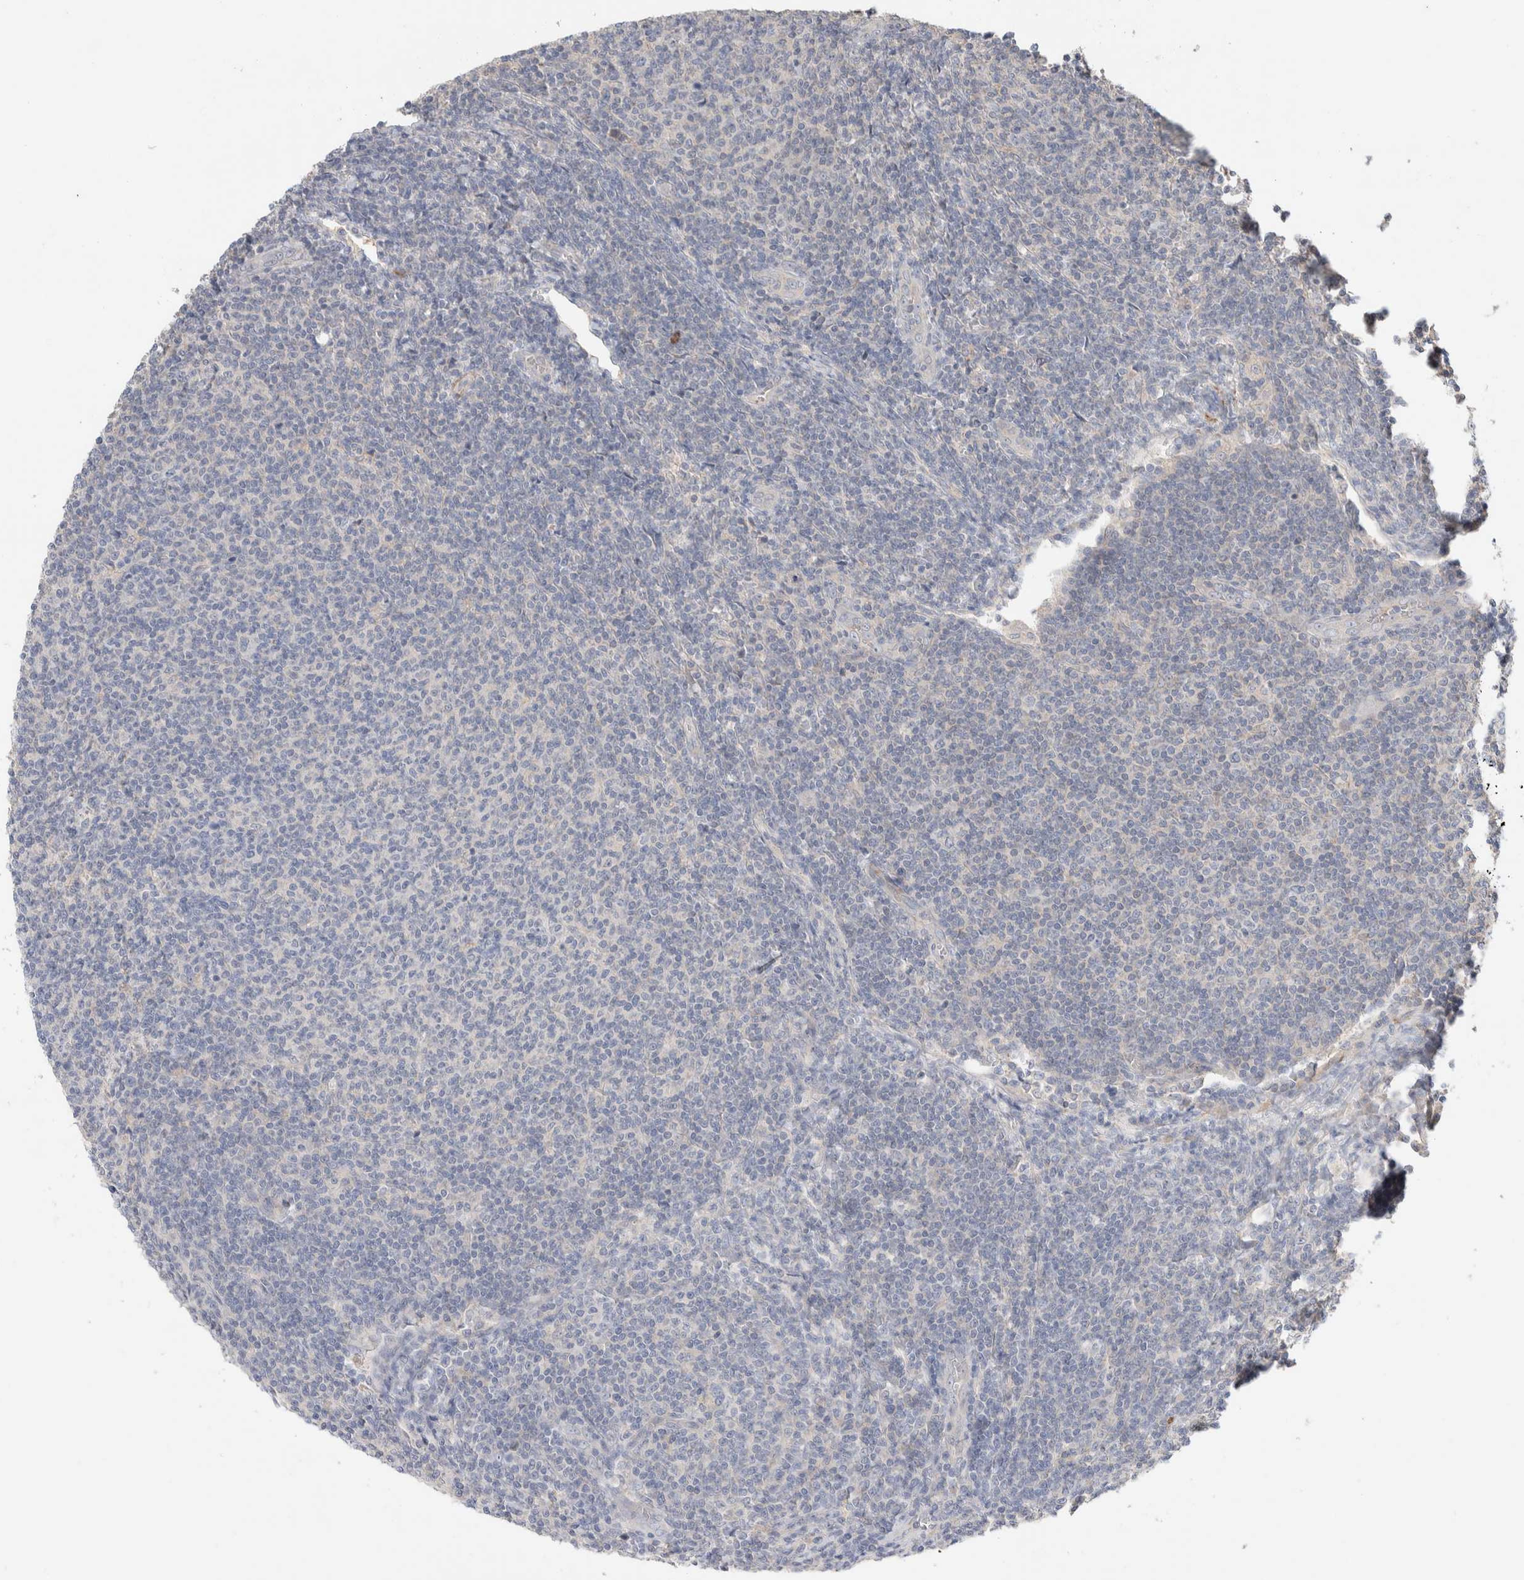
{"staining": {"intensity": "negative", "quantity": "none", "location": "none"}, "tissue": "lymphoma", "cell_type": "Tumor cells", "image_type": "cancer", "snomed": [{"axis": "morphology", "description": "Malignant lymphoma, non-Hodgkin's type, Low grade"}, {"axis": "topography", "description": "Lymph node"}], "caption": "IHC of lymphoma exhibits no expression in tumor cells.", "gene": "WDR91", "patient": {"sex": "male", "age": 66}}